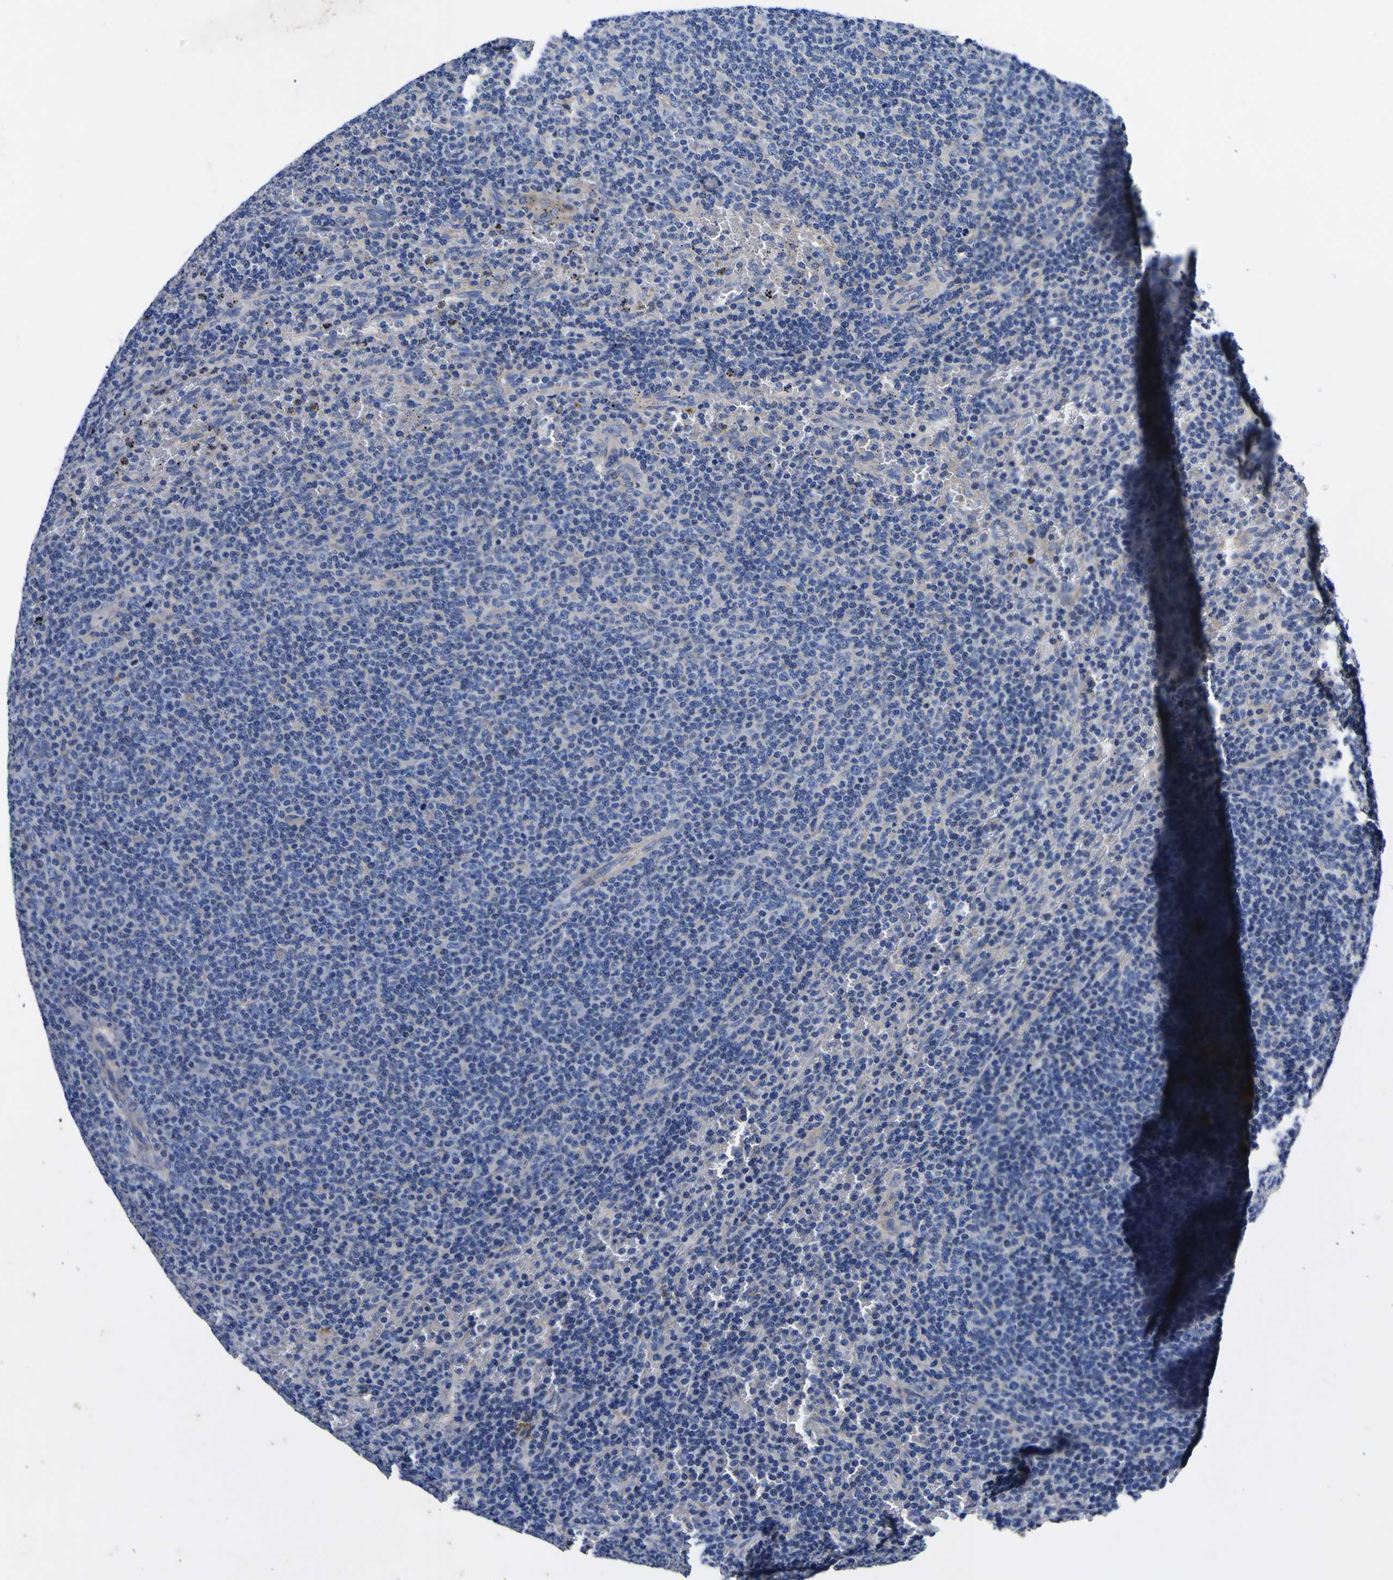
{"staining": {"intensity": "negative", "quantity": "none", "location": "none"}, "tissue": "lymphoma", "cell_type": "Tumor cells", "image_type": "cancer", "snomed": [{"axis": "morphology", "description": "Malignant lymphoma, non-Hodgkin's type, Low grade"}, {"axis": "topography", "description": "Spleen"}], "caption": "Immunohistochemistry photomicrograph of human lymphoma stained for a protein (brown), which demonstrates no expression in tumor cells.", "gene": "VASN", "patient": {"sex": "female", "age": 50}}